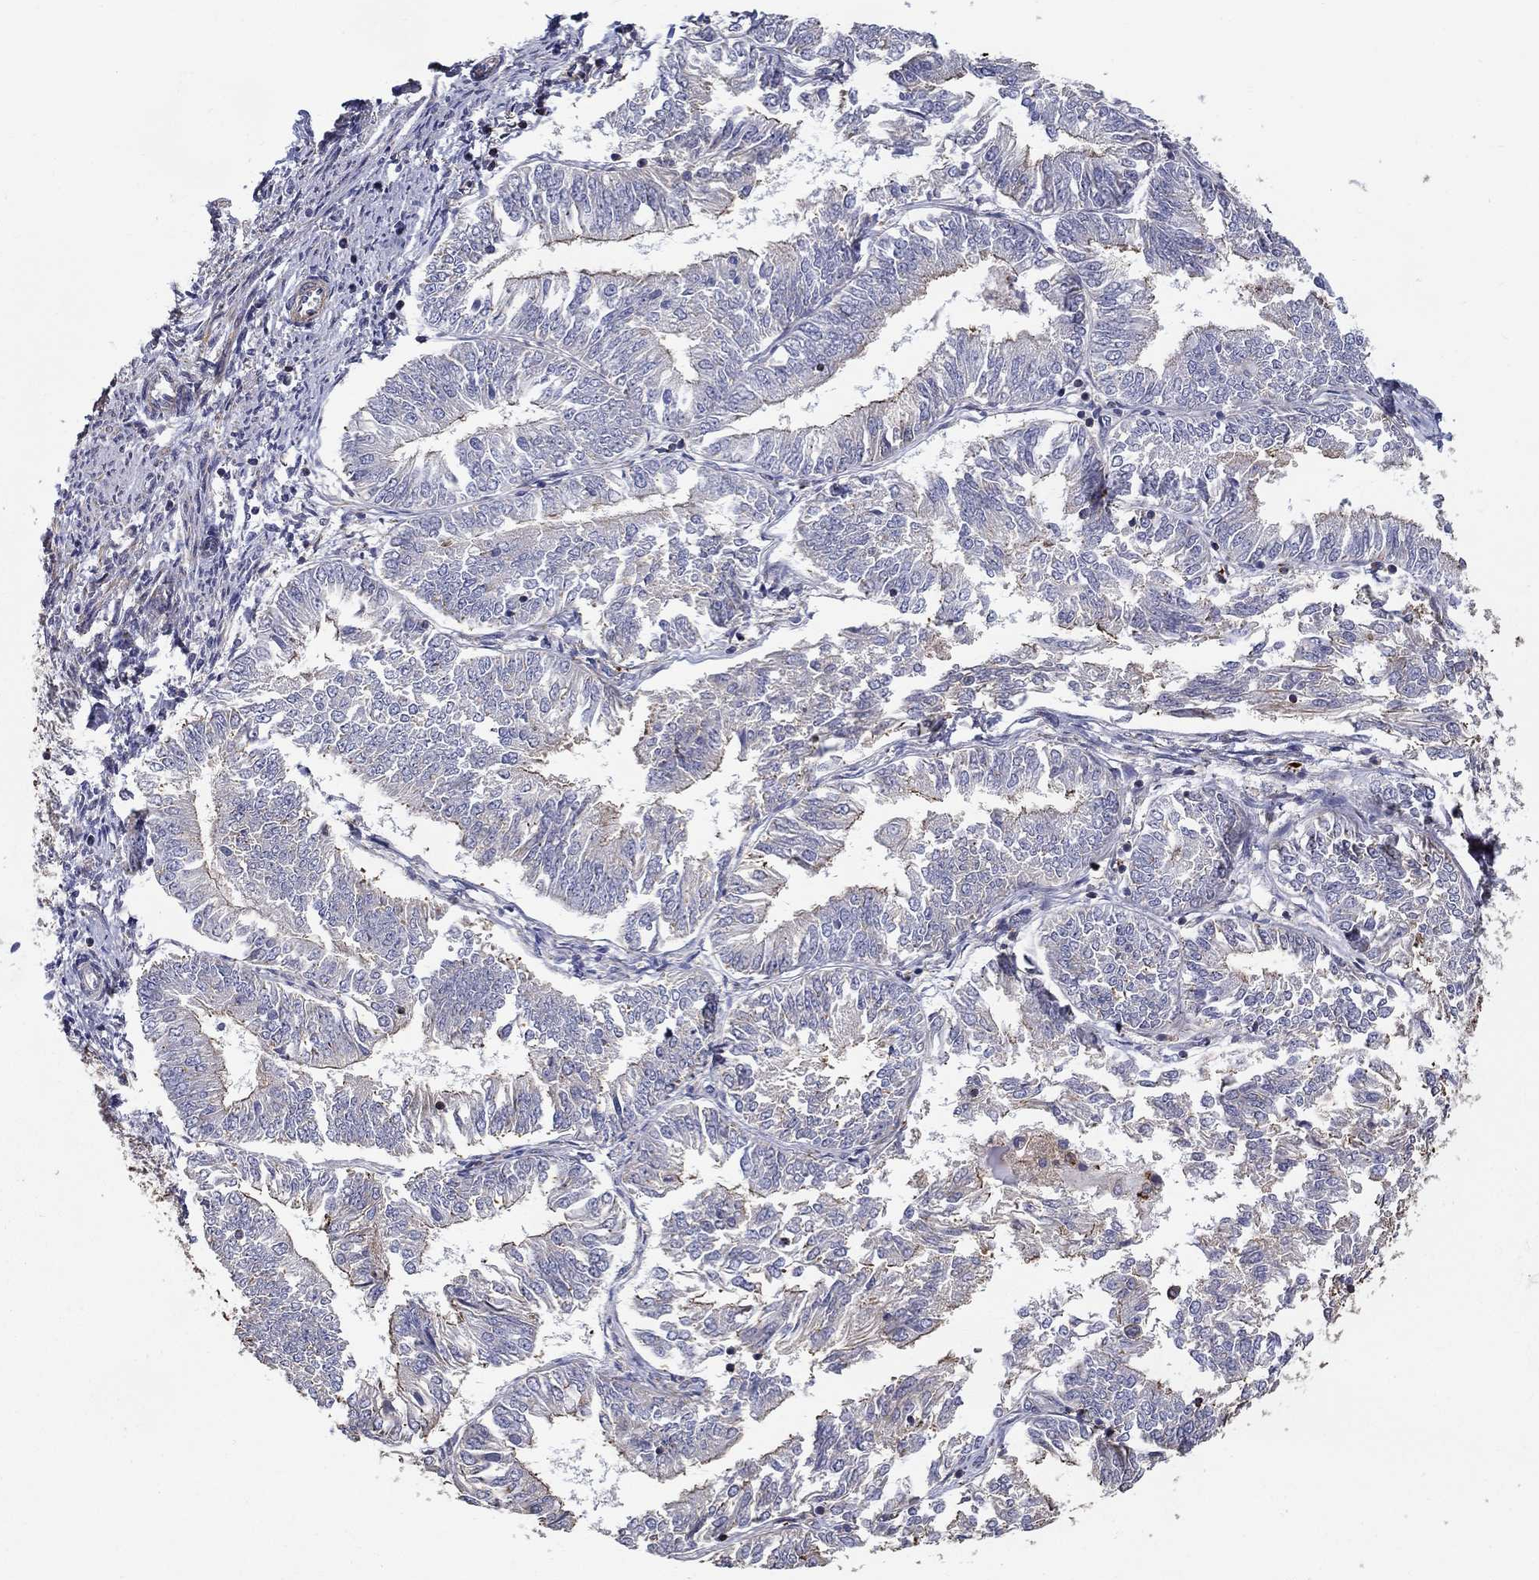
{"staining": {"intensity": "strong", "quantity": "<25%", "location": "cytoplasmic/membranous"}, "tissue": "endometrial cancer", "cell_type": "Tumor cells", "image_type": "cancer", "snomed": [{"axis": "morphology", "description": "Adenocarcinoma, NOS"}, {"axis": "topography", "description": "Endometrium"}], "caption": "There is medium levels of strong cytoplasmic/membranous staining in tumor cells of endometrial cancer, as demonstrated by immunohistochemical staining (brown color).", "gene": "NPHP1", "patient": {"sex": "female", "age": 58}}